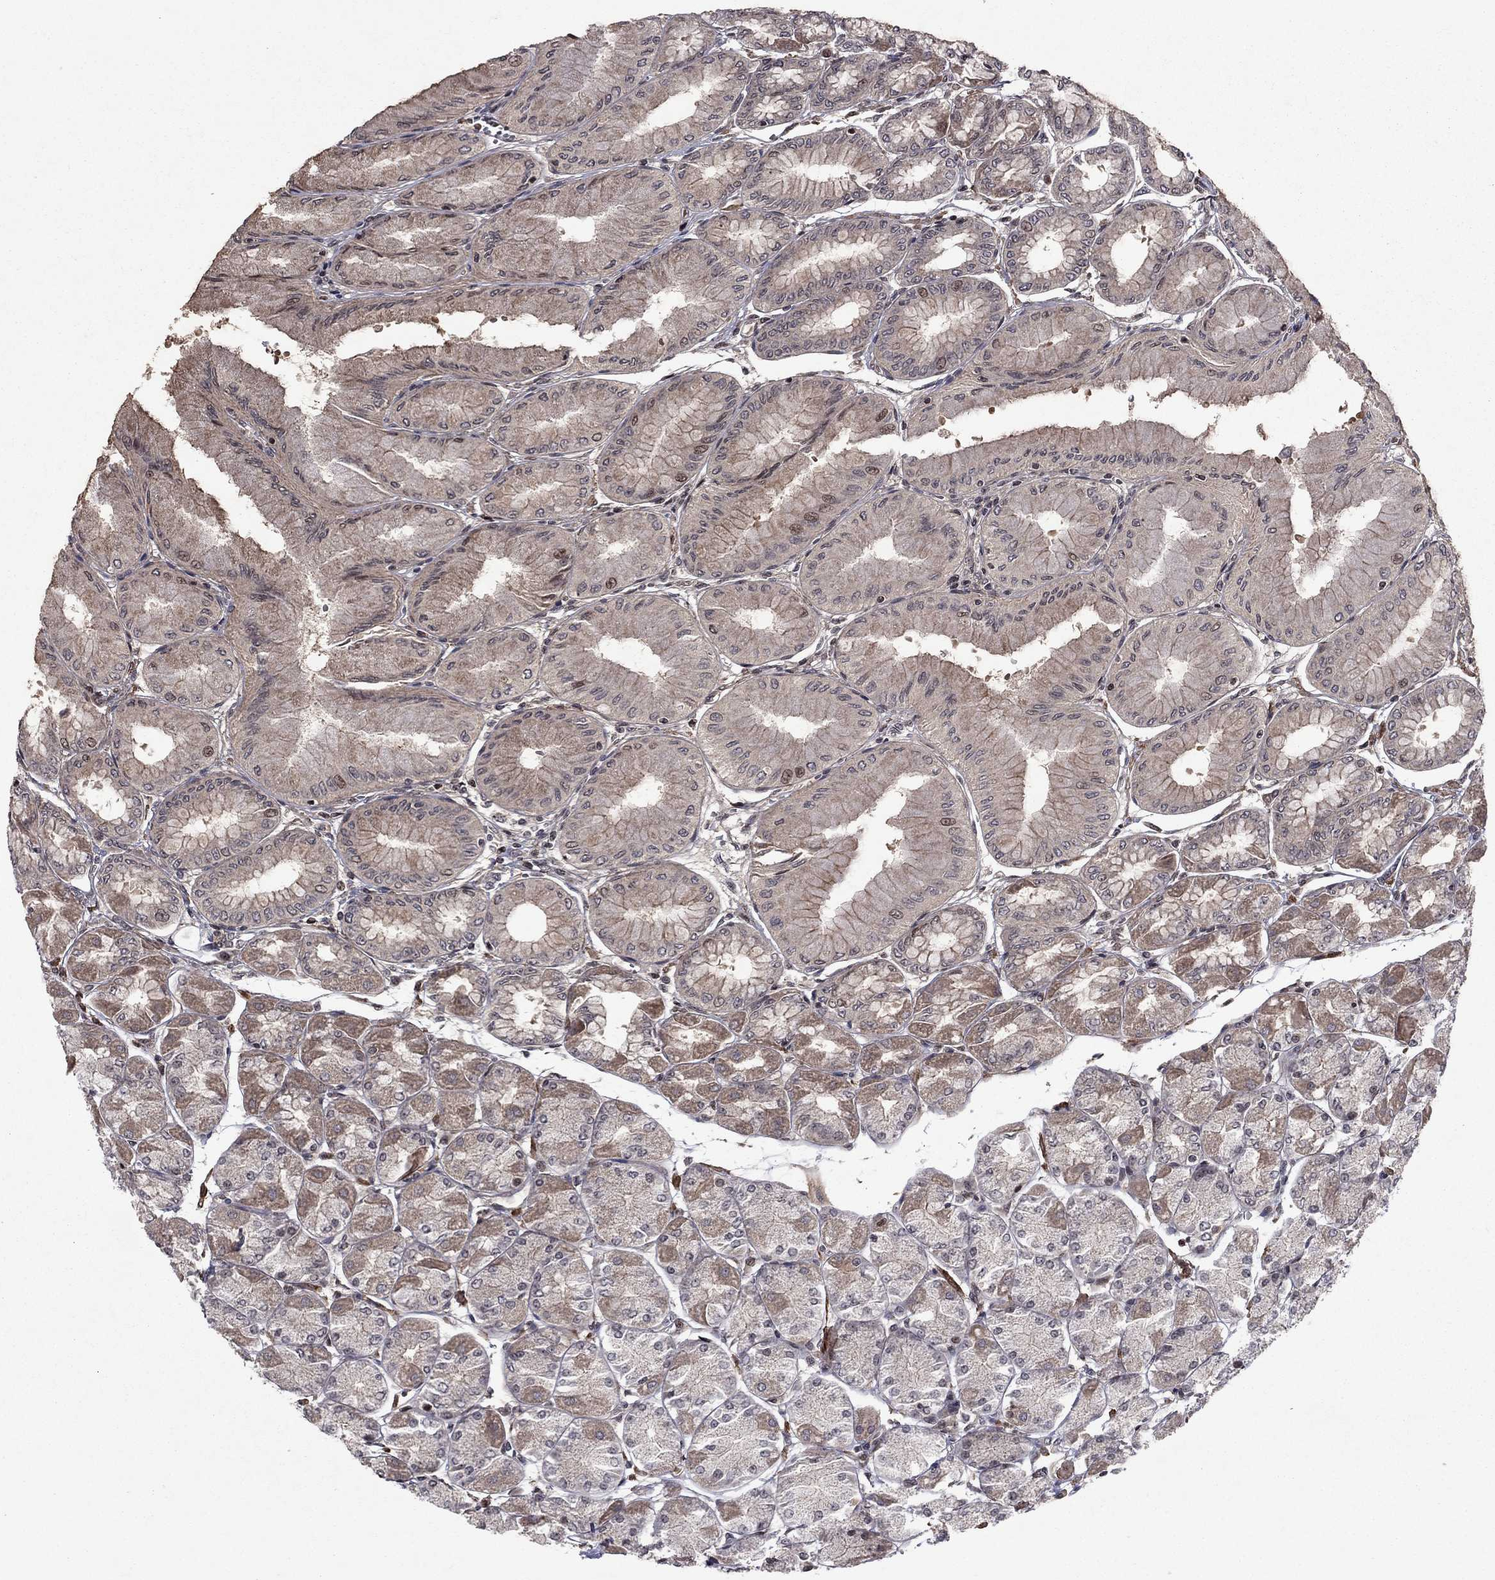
{"staining": {"intensity": "moderate", "quantity": "25%-75%", "location": "cytoplasmic/membranous,nuclear"}, "tissue": "stomach", "cell_type": "Glandular cells", "image_type": "normal", "snomed": [{"axis": "morphology", "description": "Normal tissue, NOS"}, {"axis": "topography", "description": "Stomach, upper"}], "caption": "Normal stomach demonstrates moderate cytoplasmic/membranous,nuclear expression in about 25%-75% of glandular cells (DAB (3,3'-diaminobenzidine) IHC, brown staining for protein, blue staining for nuclei)..", "gene": "SORBS1", "patient": {"sex": "male", "age": 60}}